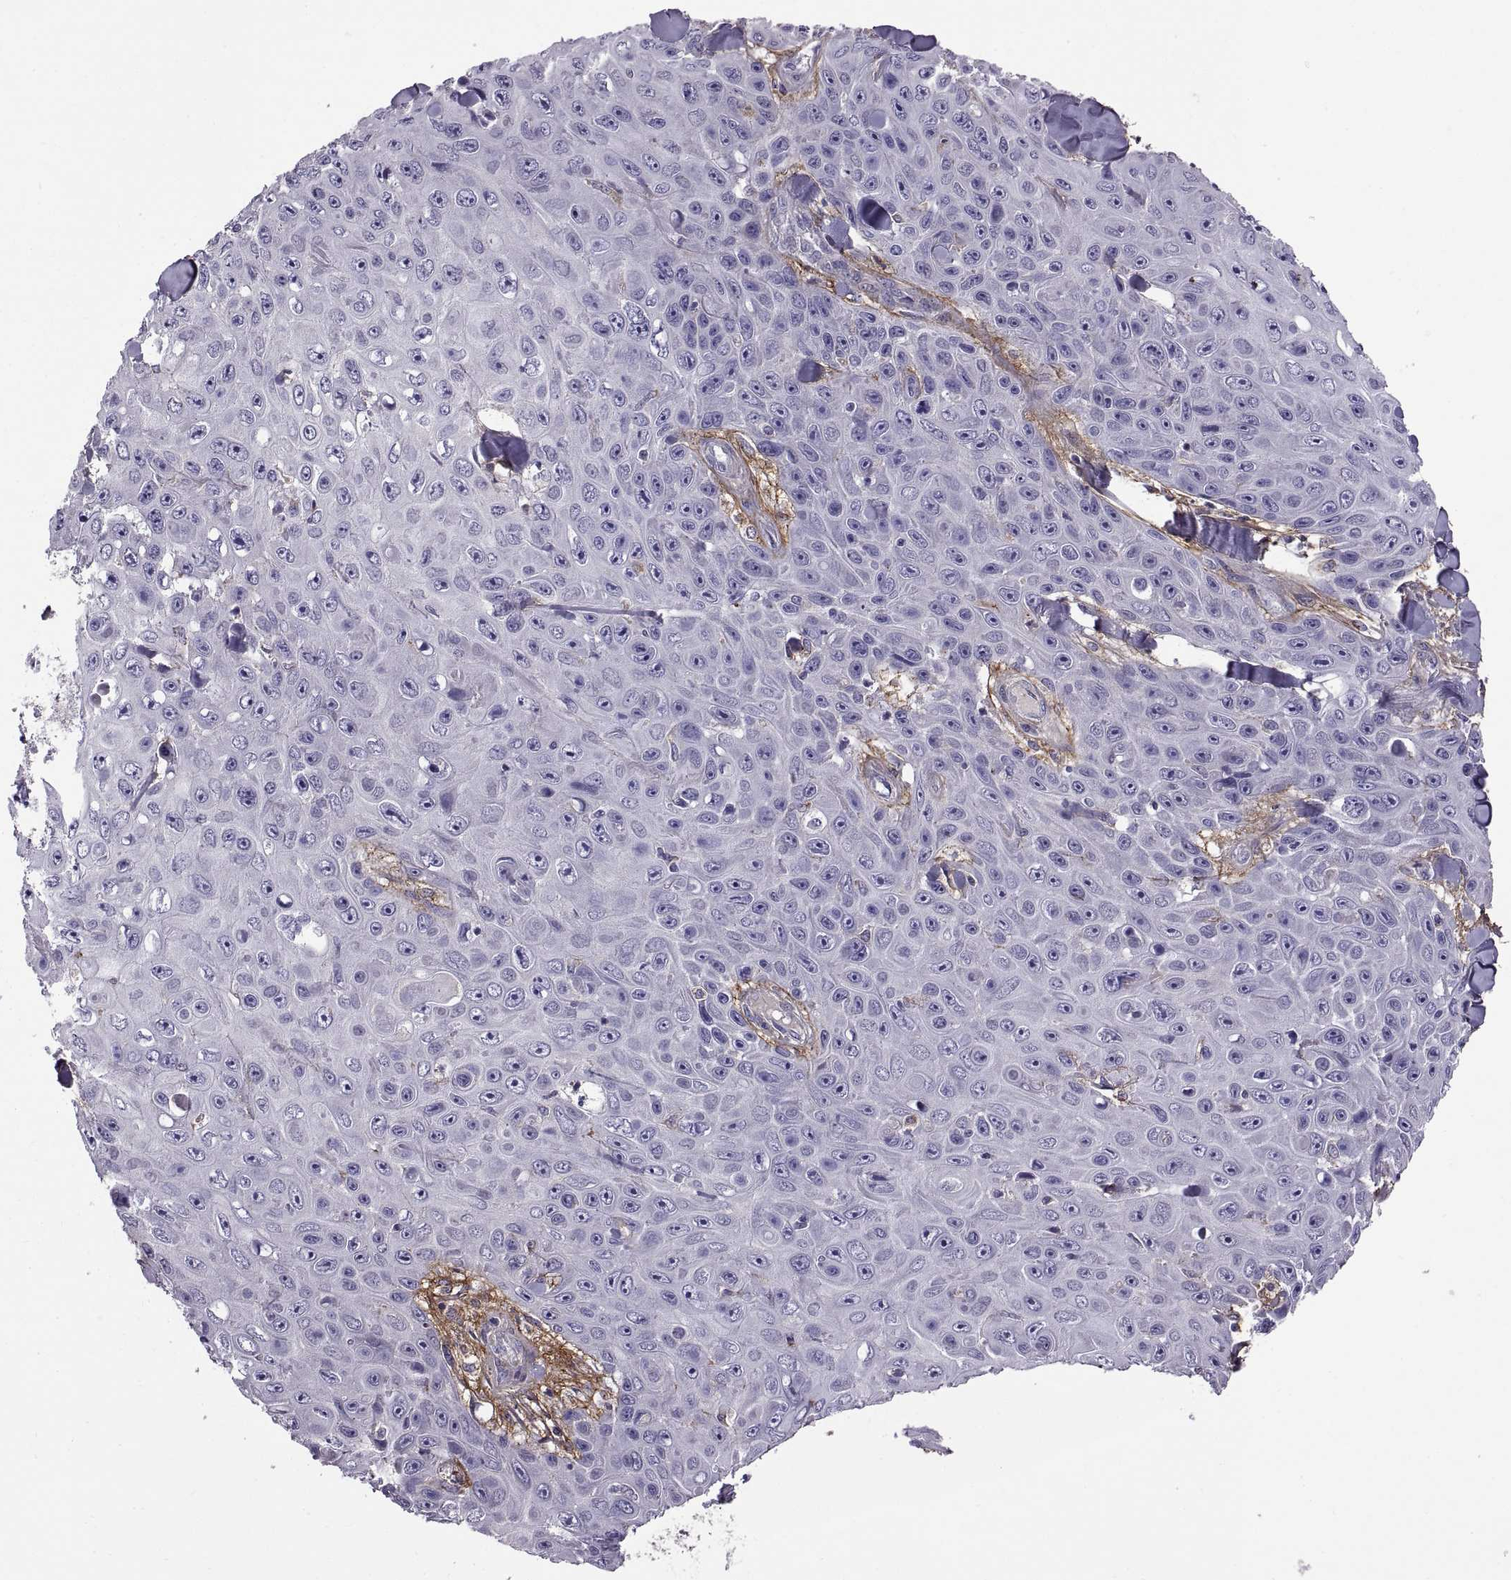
{"staining": {"intensity": "negative", "quantity": "none", "location": "none"}, "tissue": "skin cancer", "cell_type": "Tumor cells", "image_type": "cancer", "snomed": [{"axis": "morphology", "description": "Squamous cell carcinoma, NOS"}, {"axis": "topography", "description": "Skin"}], "caption": "Micrograph shows no significant protein staining in tumor cells of skin cancer.", "gene": "EMILIN2", "patient": {"sex": "male", "age": 82}}